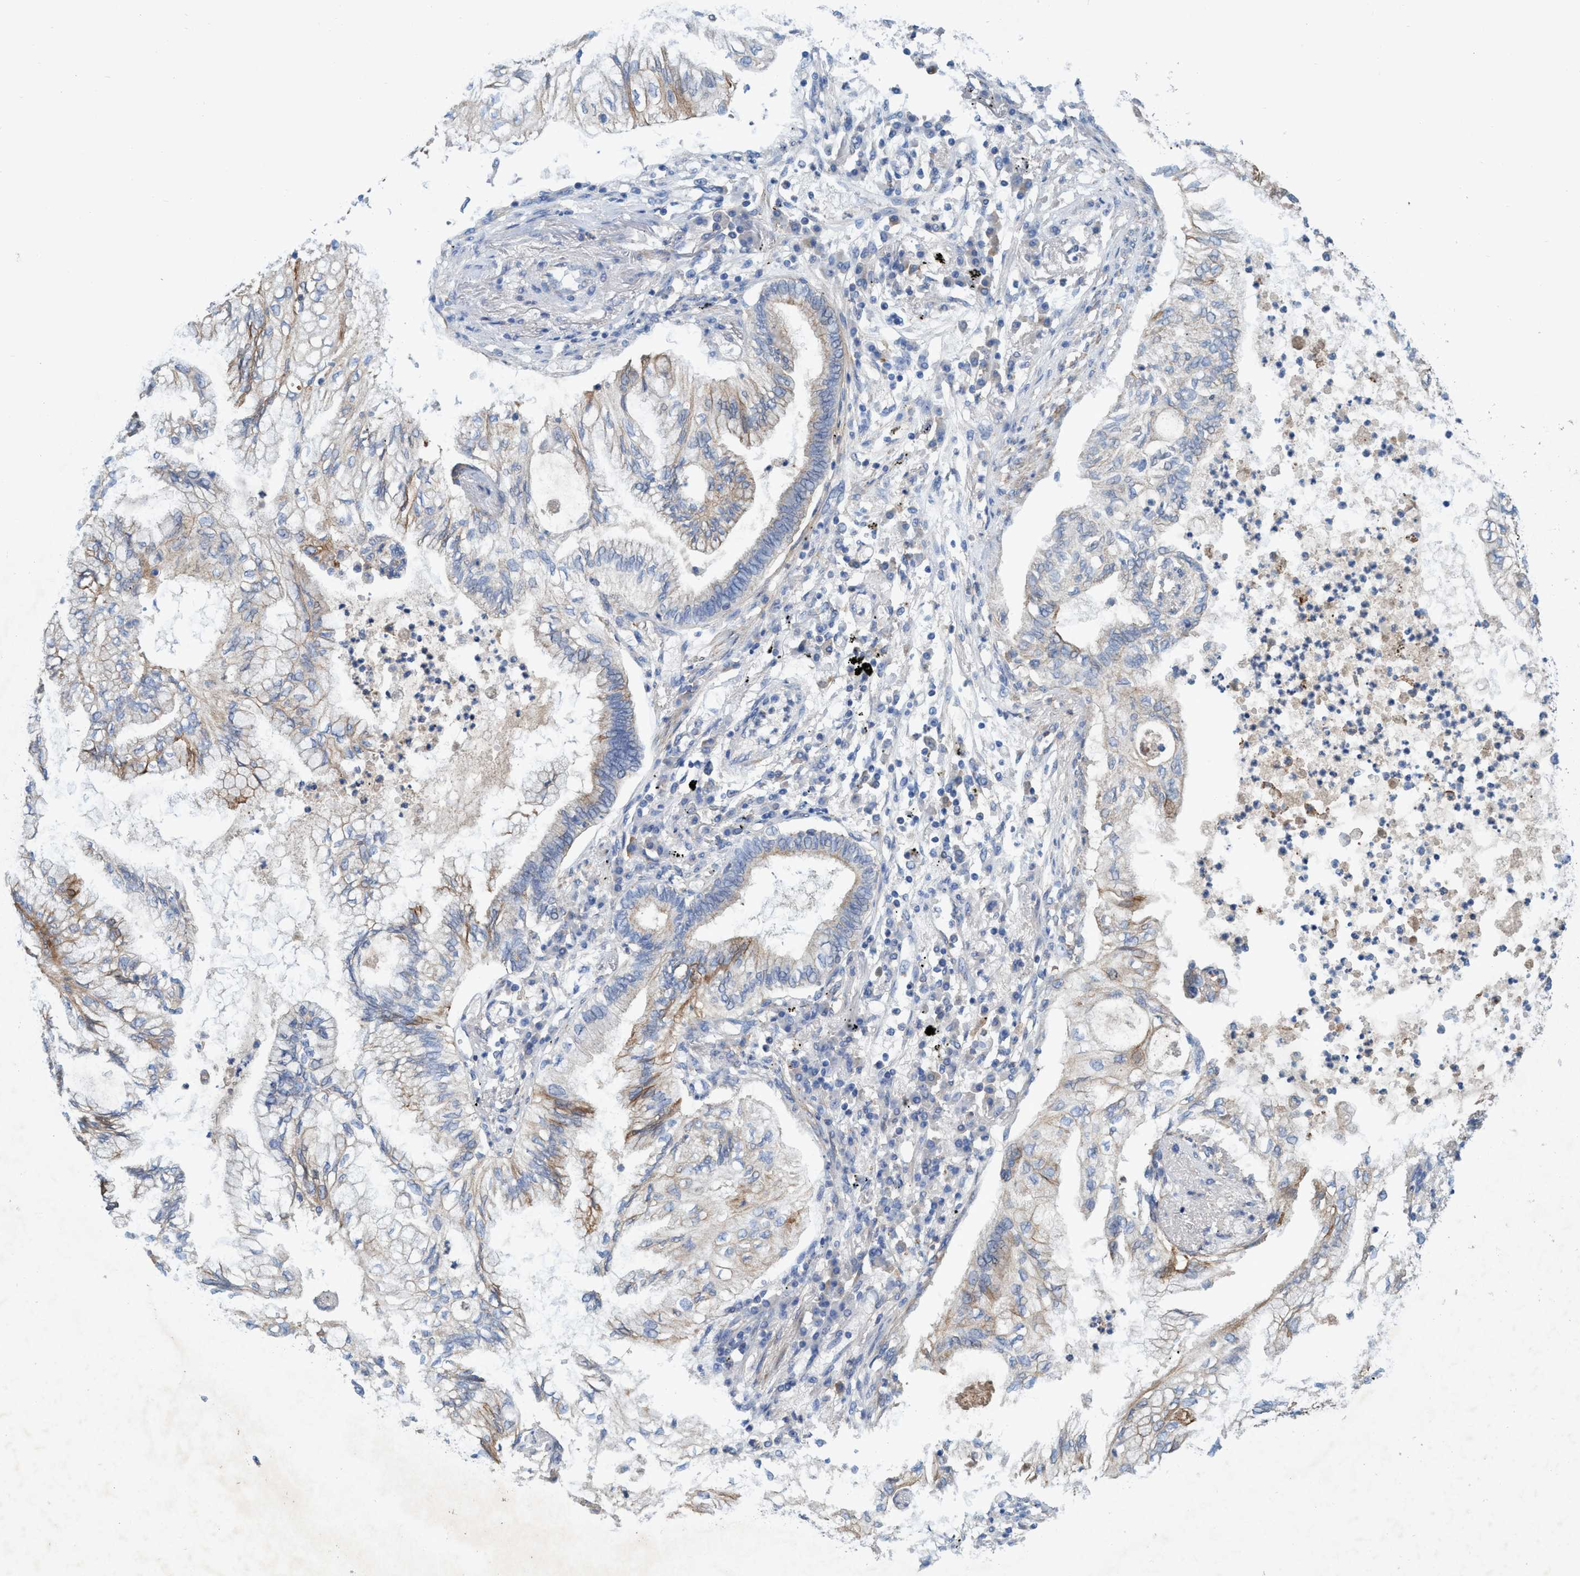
{"staining": {"intensity": "moderate", "quantity": "<25%", "location": "cytoplasmic/membranous"}, "tissue": "lung cancer", "cell_type": "Tumor cells", "image_type": "cancer", "snomed": [{"axis": "morphology", "description": "Normal tissue, NOS"}, {"axis": "morphology", "description": "Adenocarcinoma, NOS"}, {"axis": "topography", "description": "Bronchus"}, {"axis": "topography", "description": "Lung"}], "caption": "Protein staining of adenocarcinoma (lung) tissue shows moderate cytoplasmic/membranous staining in about <25% of tumor cells.", "gene": "GULP1", "patient": {"sex": "female", "age": 70}}